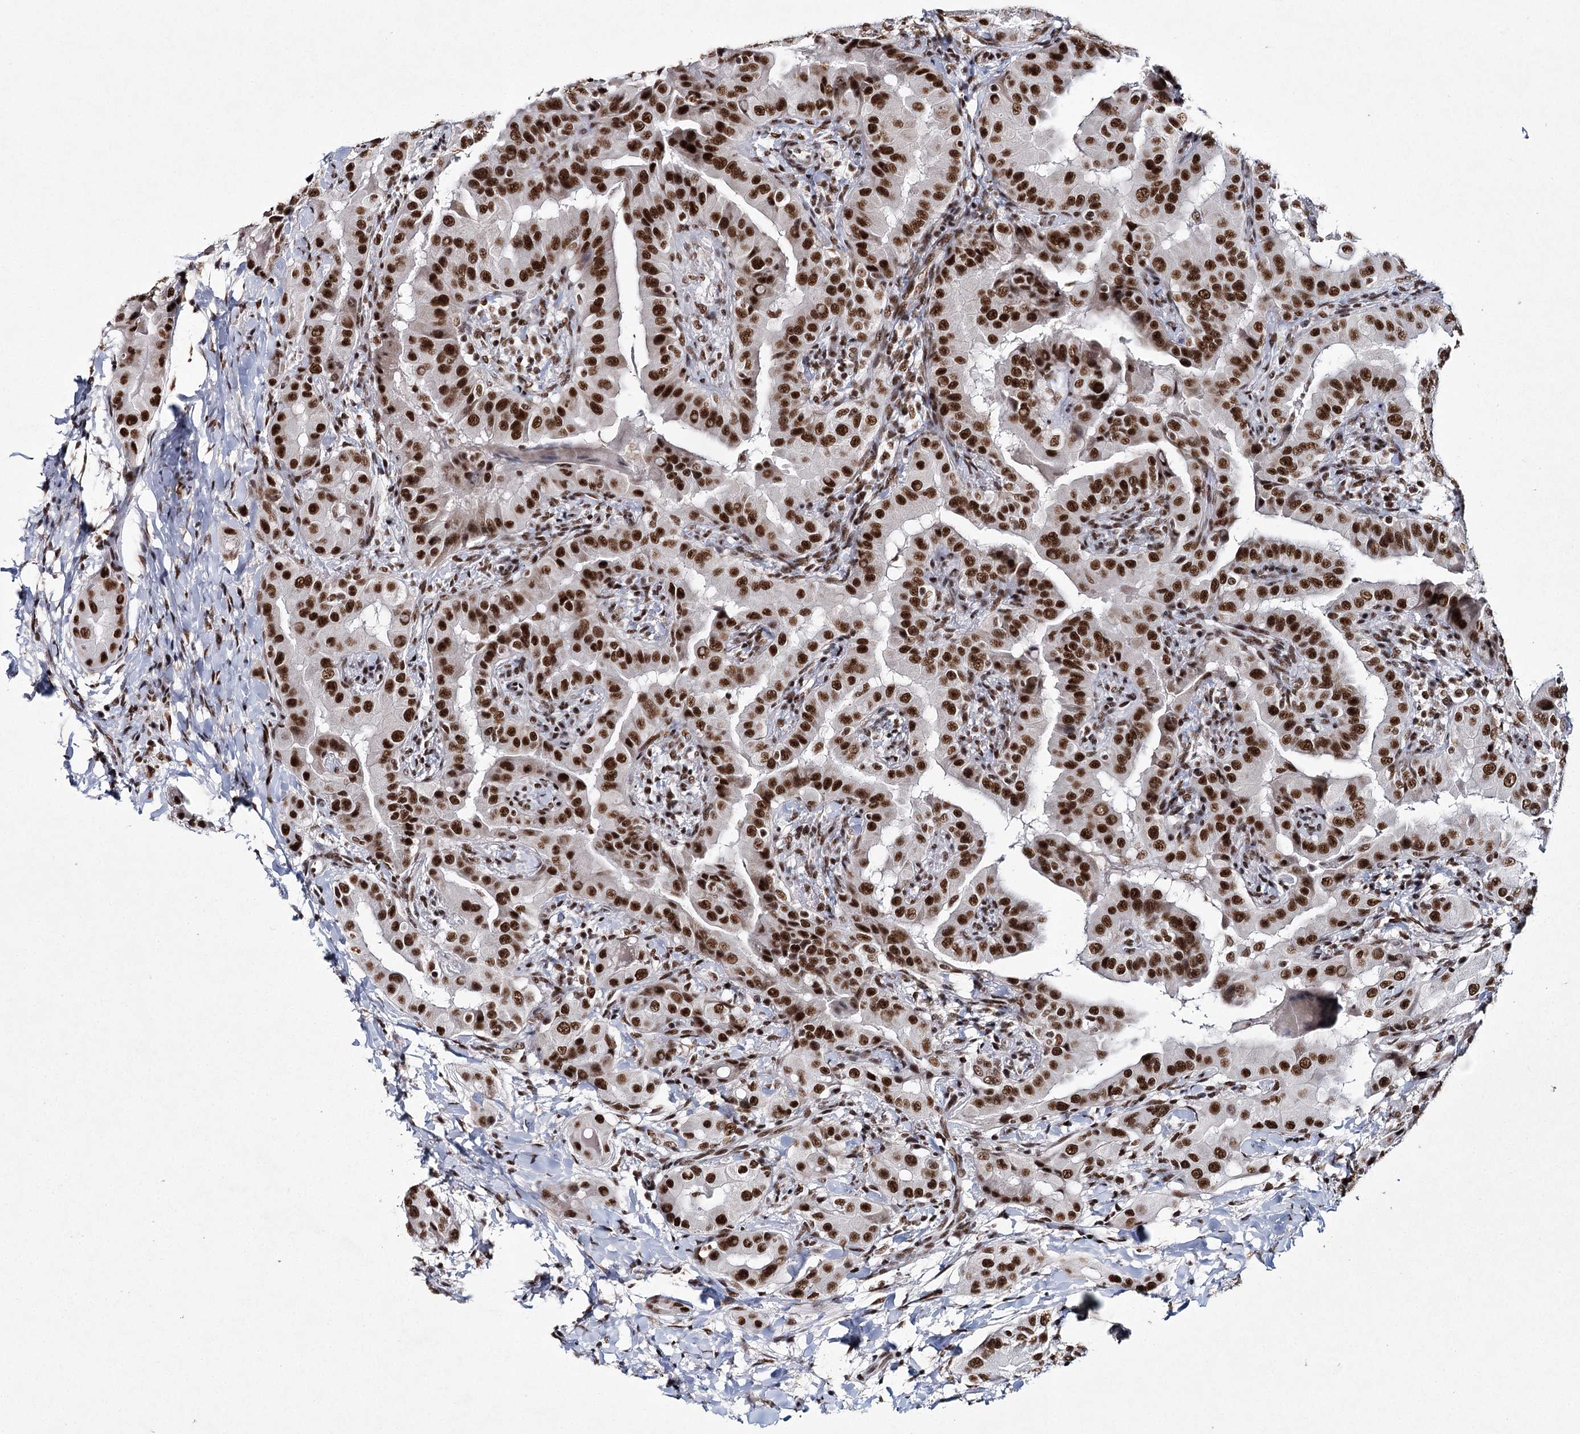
{"staining": {"intensity": "strong", "quantity": ">75%", "location": "nuclear"}, "tissue": "thyroid cancer", "cell_type": "Tumor cells", "image_type": "cancer", "snomed": [{"axis": "morphology", "description": "Papillary adenocarcinoma, NOS"}, {"axis": "topography", "description": "Thyroid gland"}], "caption": "Immunohistochemical staining of human papillary adenocarcinoma (thyroid) demonstrates strong nuclear protein positivity in about >75% of tumor cells. Using DAB (3,3'-diaminobenzidine) (brown) and hematoxylin (blue) stains, captured at high magnification using brightfield microscopy.", "gene": "SCAF8", "patient": {"sex": "male", "age": 33}}